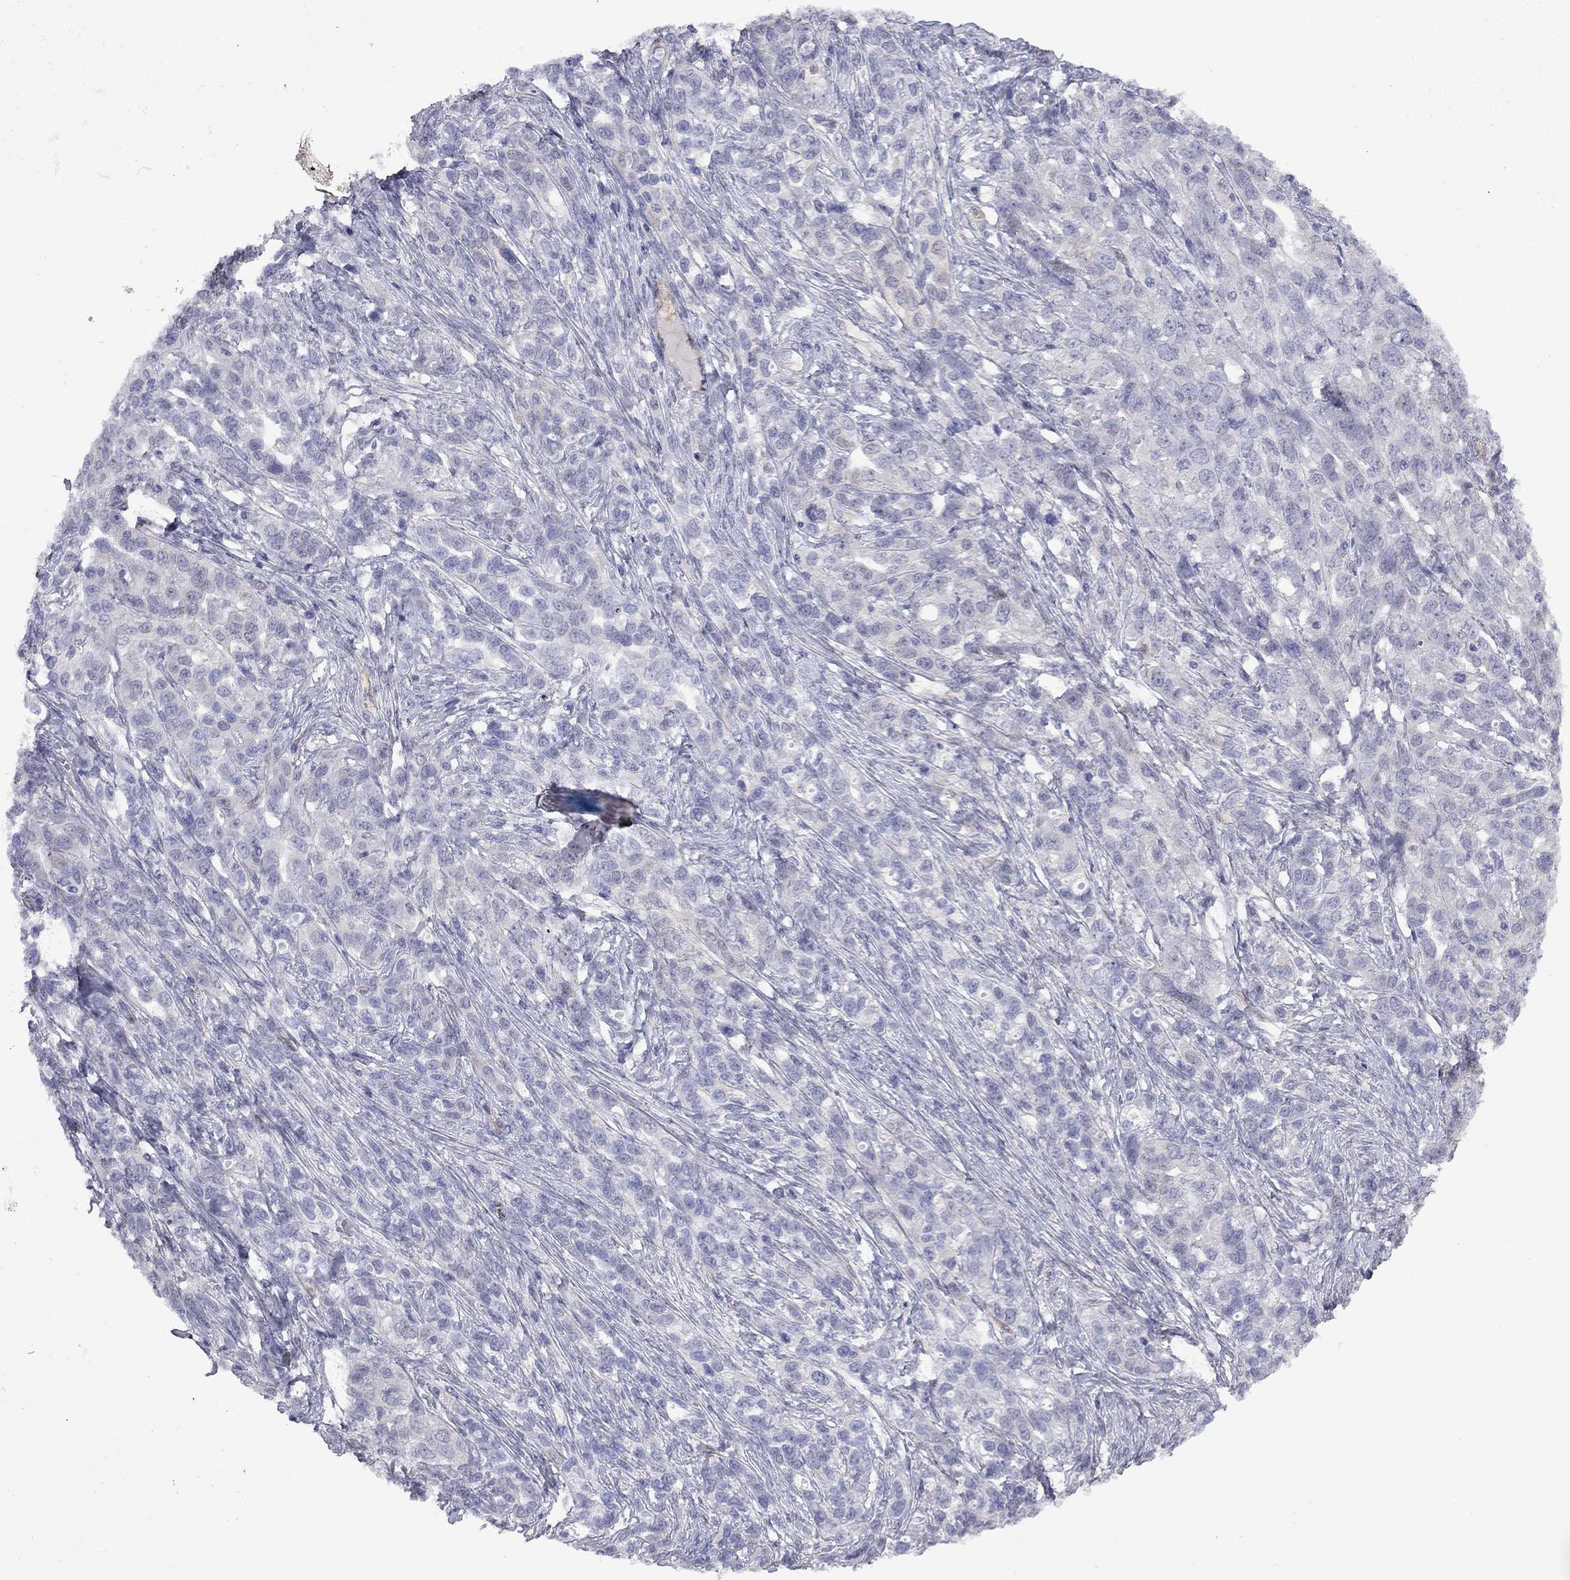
{"staining": {"intensity": "negative", "quantity": "none", "location": "none"}, "tissue": "ovarian cancer", "cell_type": "Tumor cells", "image_type": "cancer", "snomed": [{"axis": "morphology", "description": "Cystadenocarcinoma, serous, NOS"}, {"axis": "topography", "description": "Ovary"}], "caption": "Image shows no significant protein positivity in tumor cells of ovarian cancer.", "gene": "CTNNBIP1", "patient": {"sex": "female", "age": 71}}